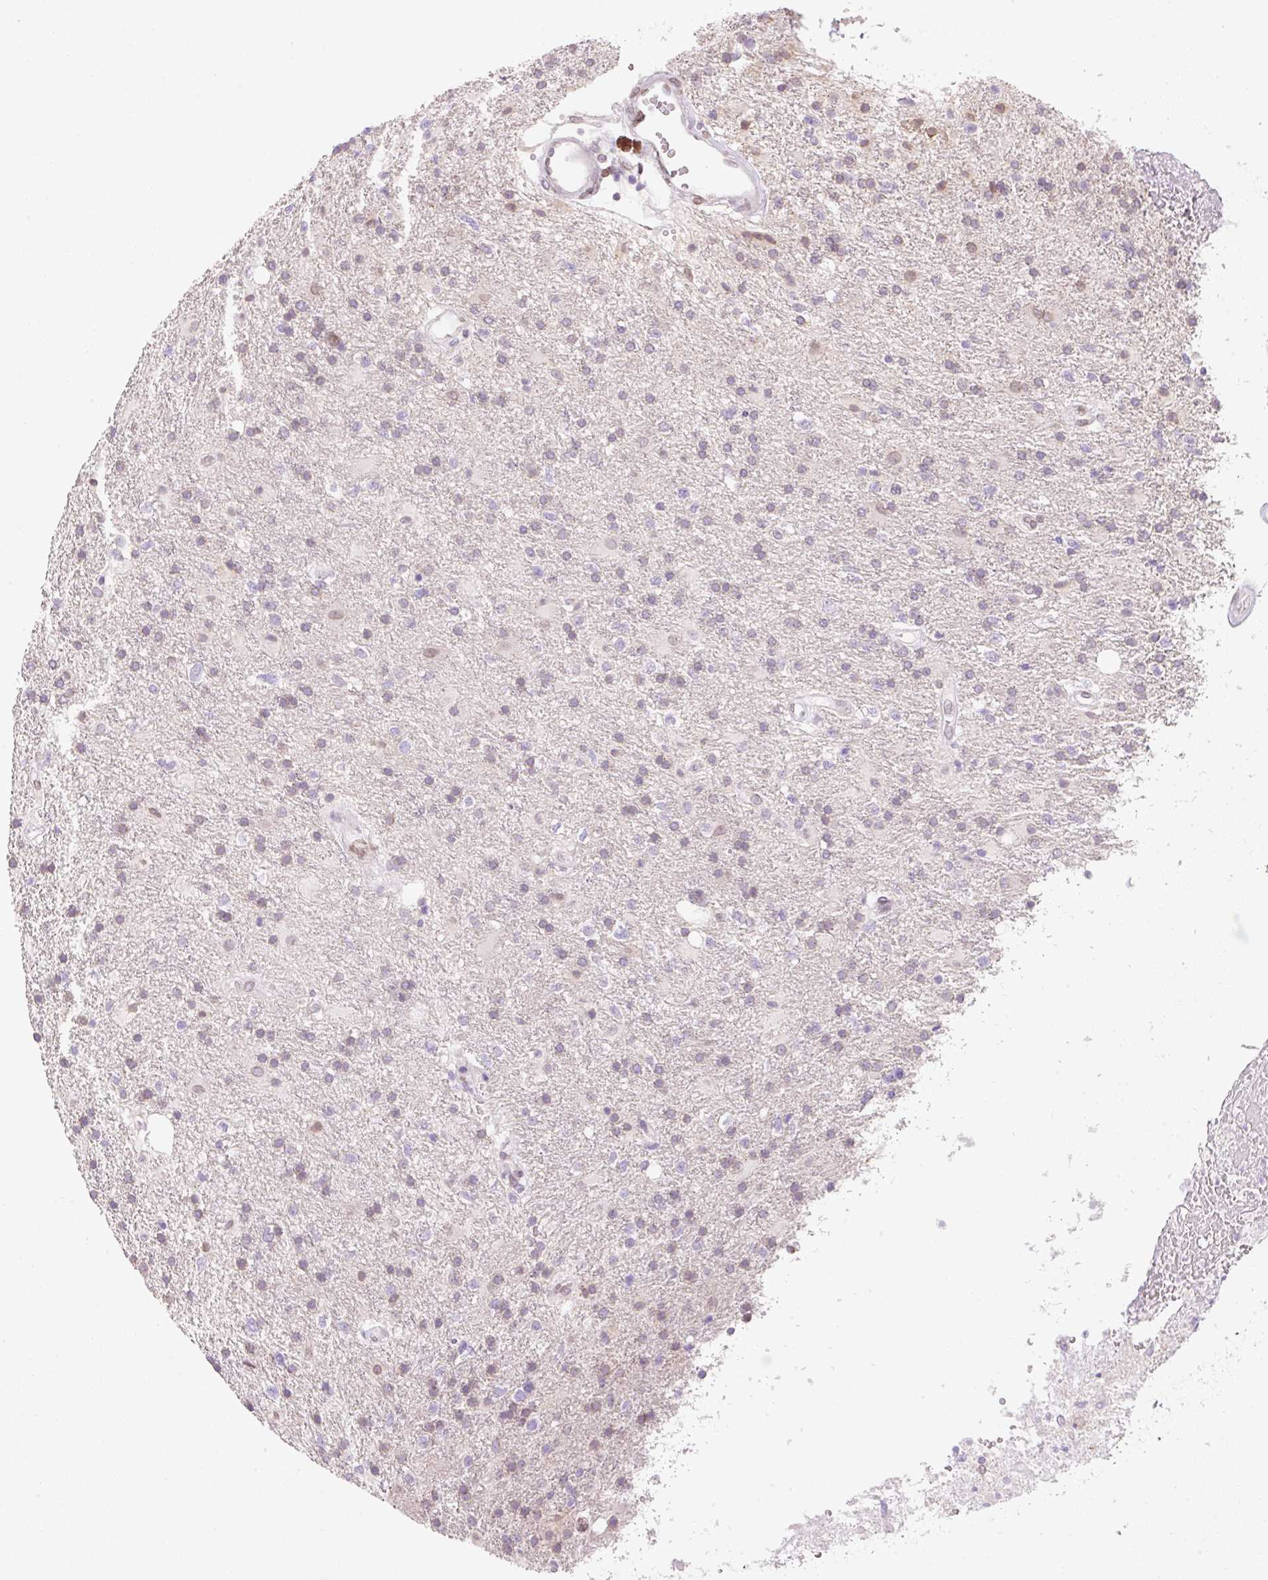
{"staining": {"intensity": "weak", "quantity": "25%-75%", "location": "cytoplasmic/membranous"}, "tissue": "glioma", "cell_type": "Tumor cells", "image_type": "cancer", "snomed": [{"axis": "morphology", "description": "Glioma, malignant, High grade"}, {"axis": "topography", "description": "Brain"}], "caption": "High-magnification brightfield microscopy of malignant glioma (high-grade) stained with DAB (brown) and counterstained with hematoxylin (blue). tumor cells exhibit weak cytoplasmic/membranous positivity is seen in approximately25%-75% of cells.", "gene": "SYNE3", "patient": {"sex": "male", "age": 56}}